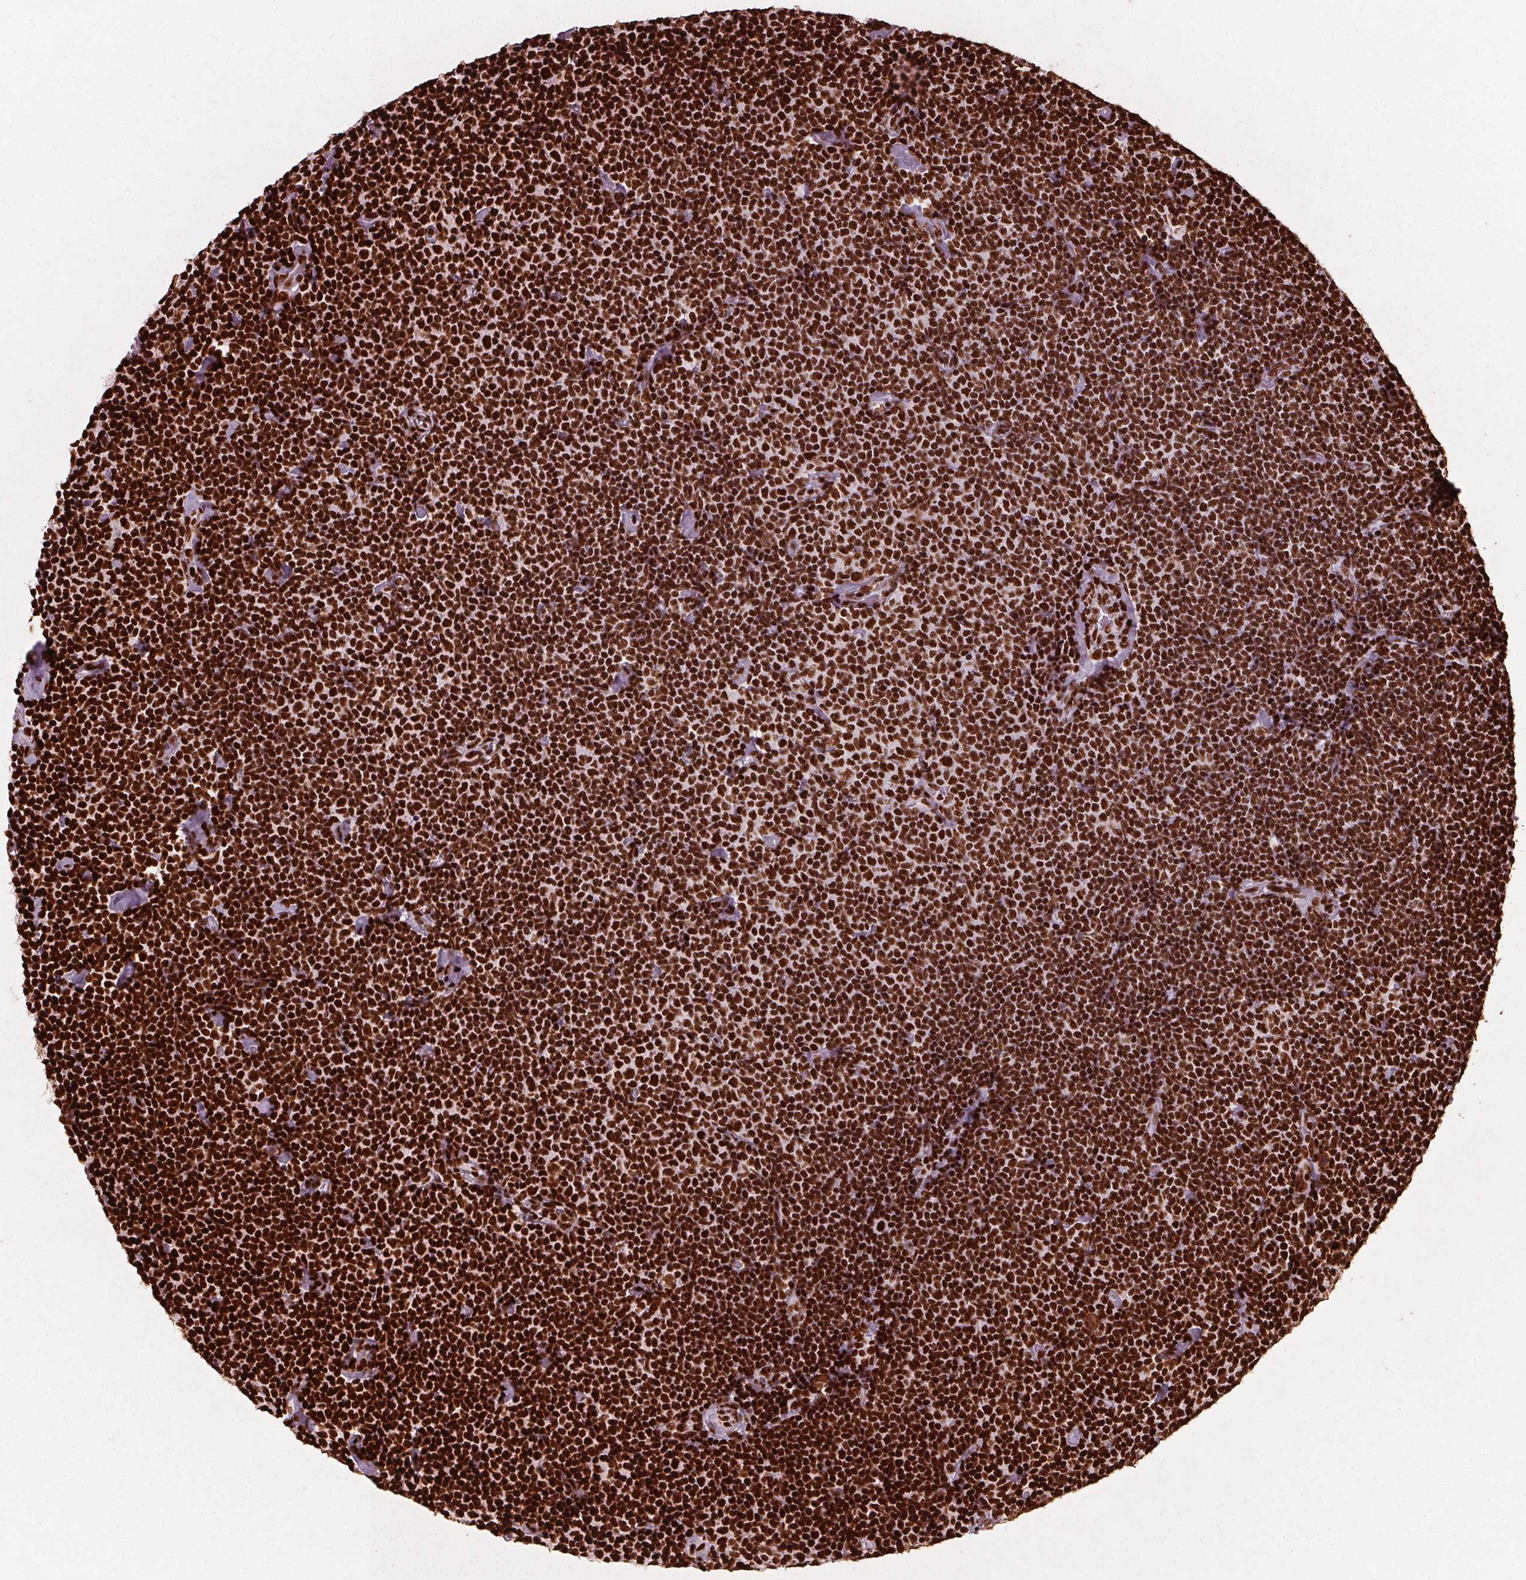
{"staining": {"intensity": "strong", "quantity": ">75%", "location": "nuclear"}, "tissue": "lymphoma", "cell_type": "Tumor cells", "image_type": "cancer", "snomed": [{"axis": "morphology", "description": "Malignant lymphoma, non-Hodgkin's type, Low grade"}, {"axis": "topography", "description": "Lymph node"}], "caption": "Low-grade malignant lymphoma, non-Hodgkin's type tissue exhibits strong nuclear expression in about >75% of tumor cells, visualized by immunohistochemistry.", "gene": "BRD4", "patient": {"sex": "male", "age": 81}}